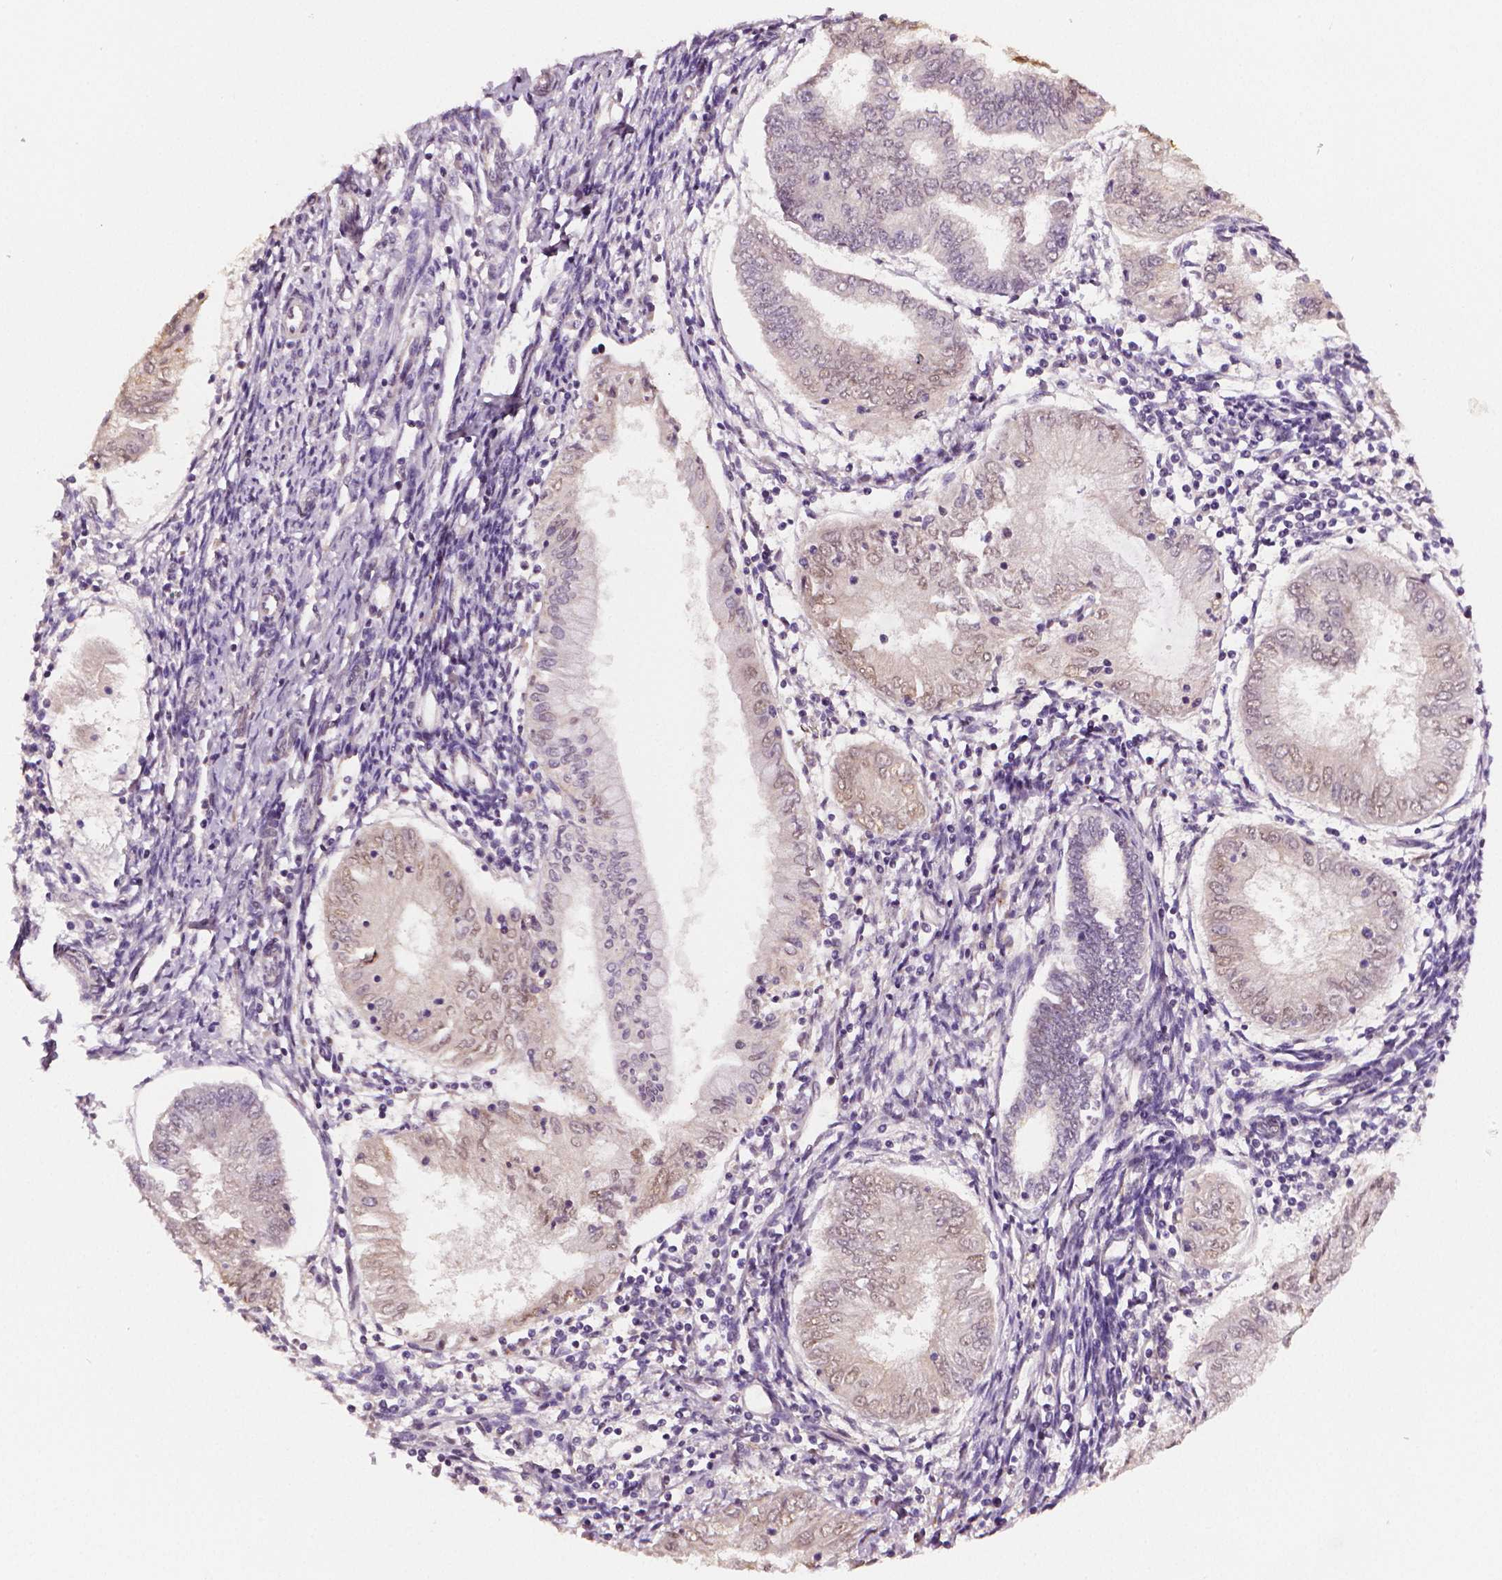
{"staining": {"intensity": "moderate", "quantity": "<25%", "location": "cytoplasmic/membranous"}, "tissue": "endometrial cancer", "cell_type": "Tumor cells", "image_type": "cancer", "snomed": [{"axis": "morphology", "description": "Adenocarcinoma, NOS"}, {"axis": "topography", "description": "Endometrium"}], "caption": "Moderate cytoplasmic/membranous staining for a protein is present in about <25% of tumor cells of adenocarcinoma (endometrial) using immunohistochemistry.", "gene": "STAT3", "patient": {"sex": "female", "age": 68}}